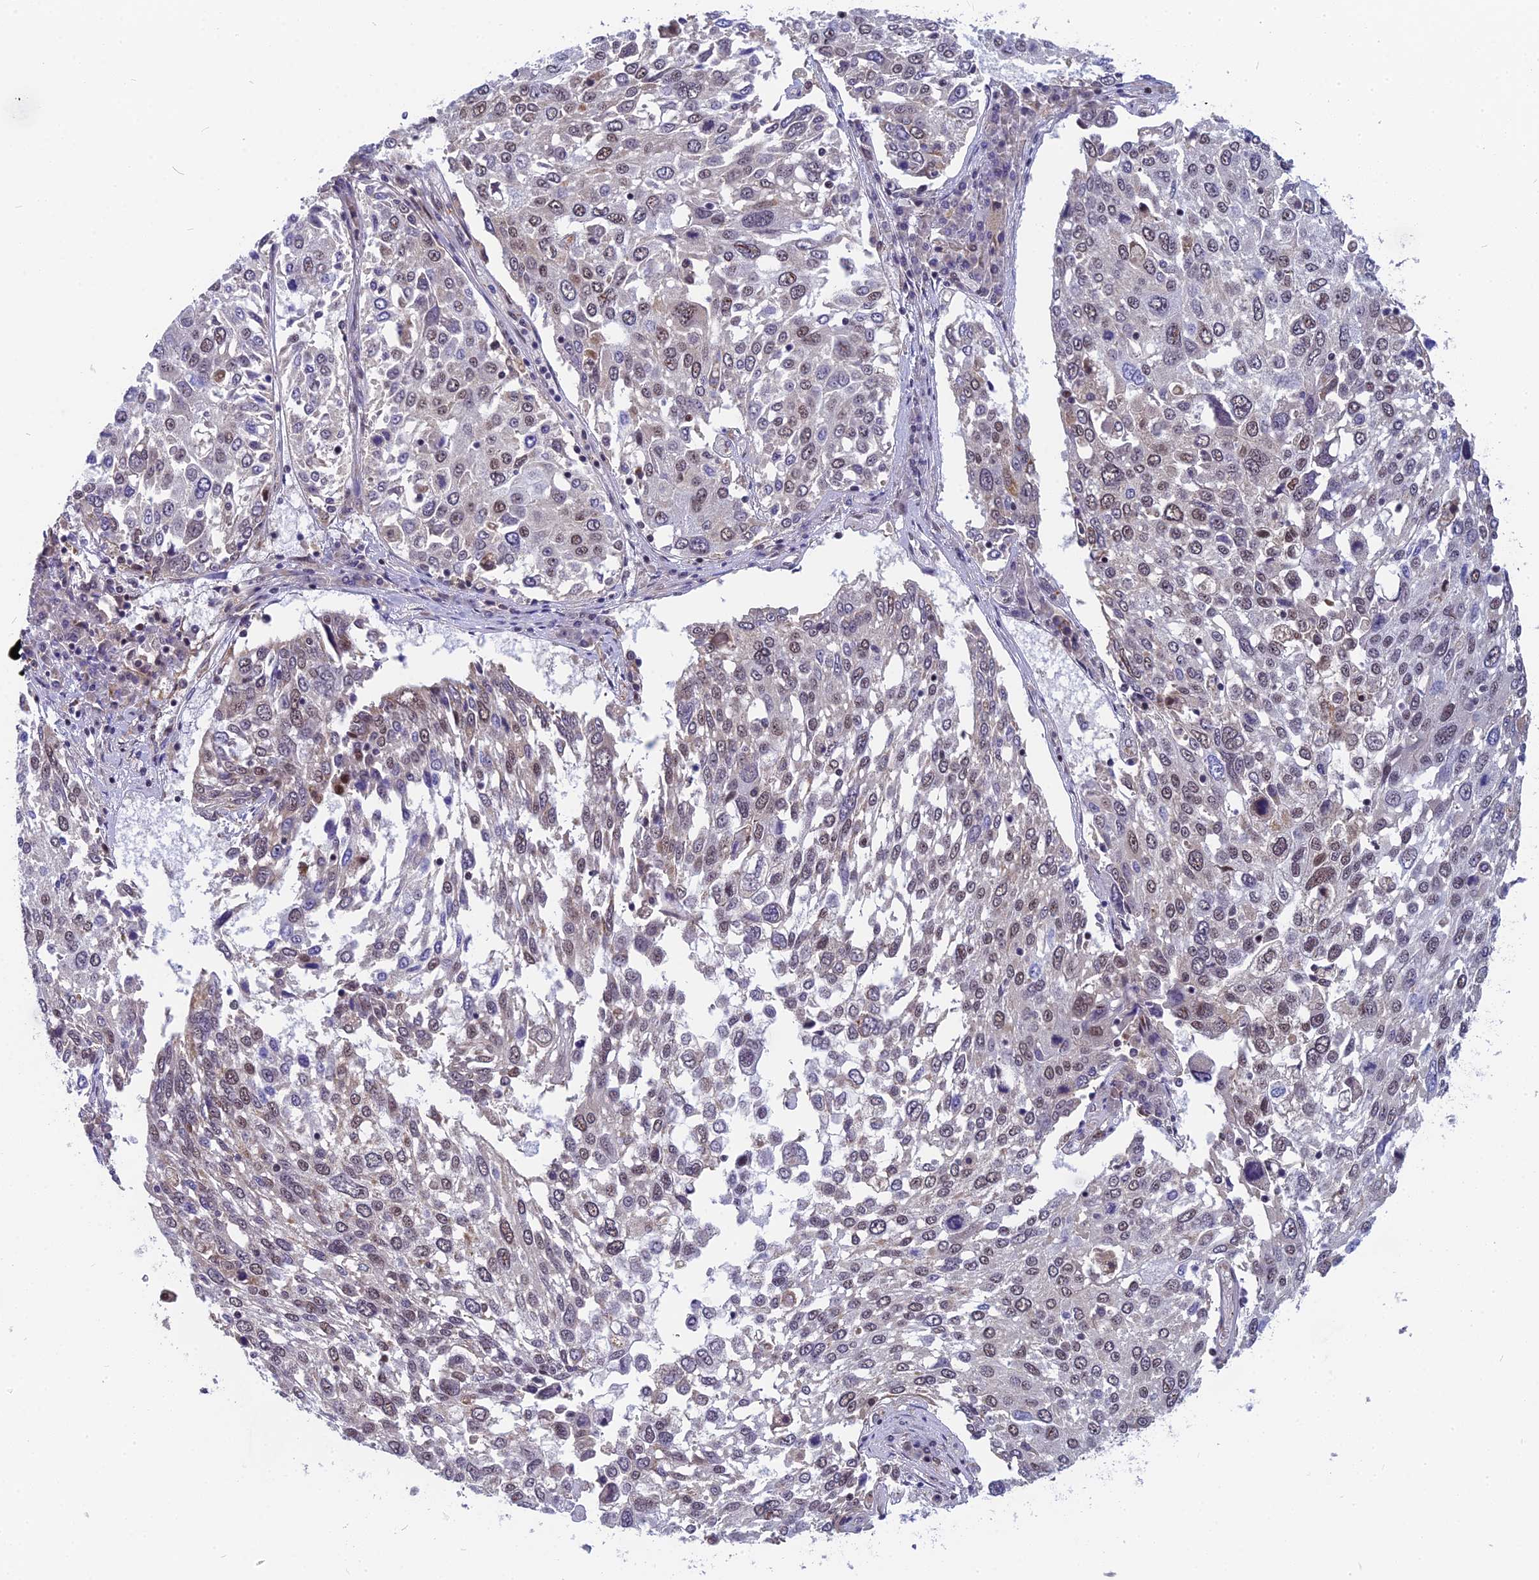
{"staining": {"intensity": "weak", "quantity": "25%-75%", "location": "nuclear"}, "tissue": "lung cancer", "cell_type": "Tumor cells", "image_type": "cancer", "snomed": [{"axis": "morphology", "description": "Squamous cell carcinoma, NOS"}, {"axis": "topography", "description": "Lung"}], "caption": "An IHC micrograph of neoplastic tissue is shown. Protein staining in brown highlights weak nuclear positivity in lung cancer within tumor cells.", "gene": "CMC1", "patient": {"sex": "male", "age": 65}}